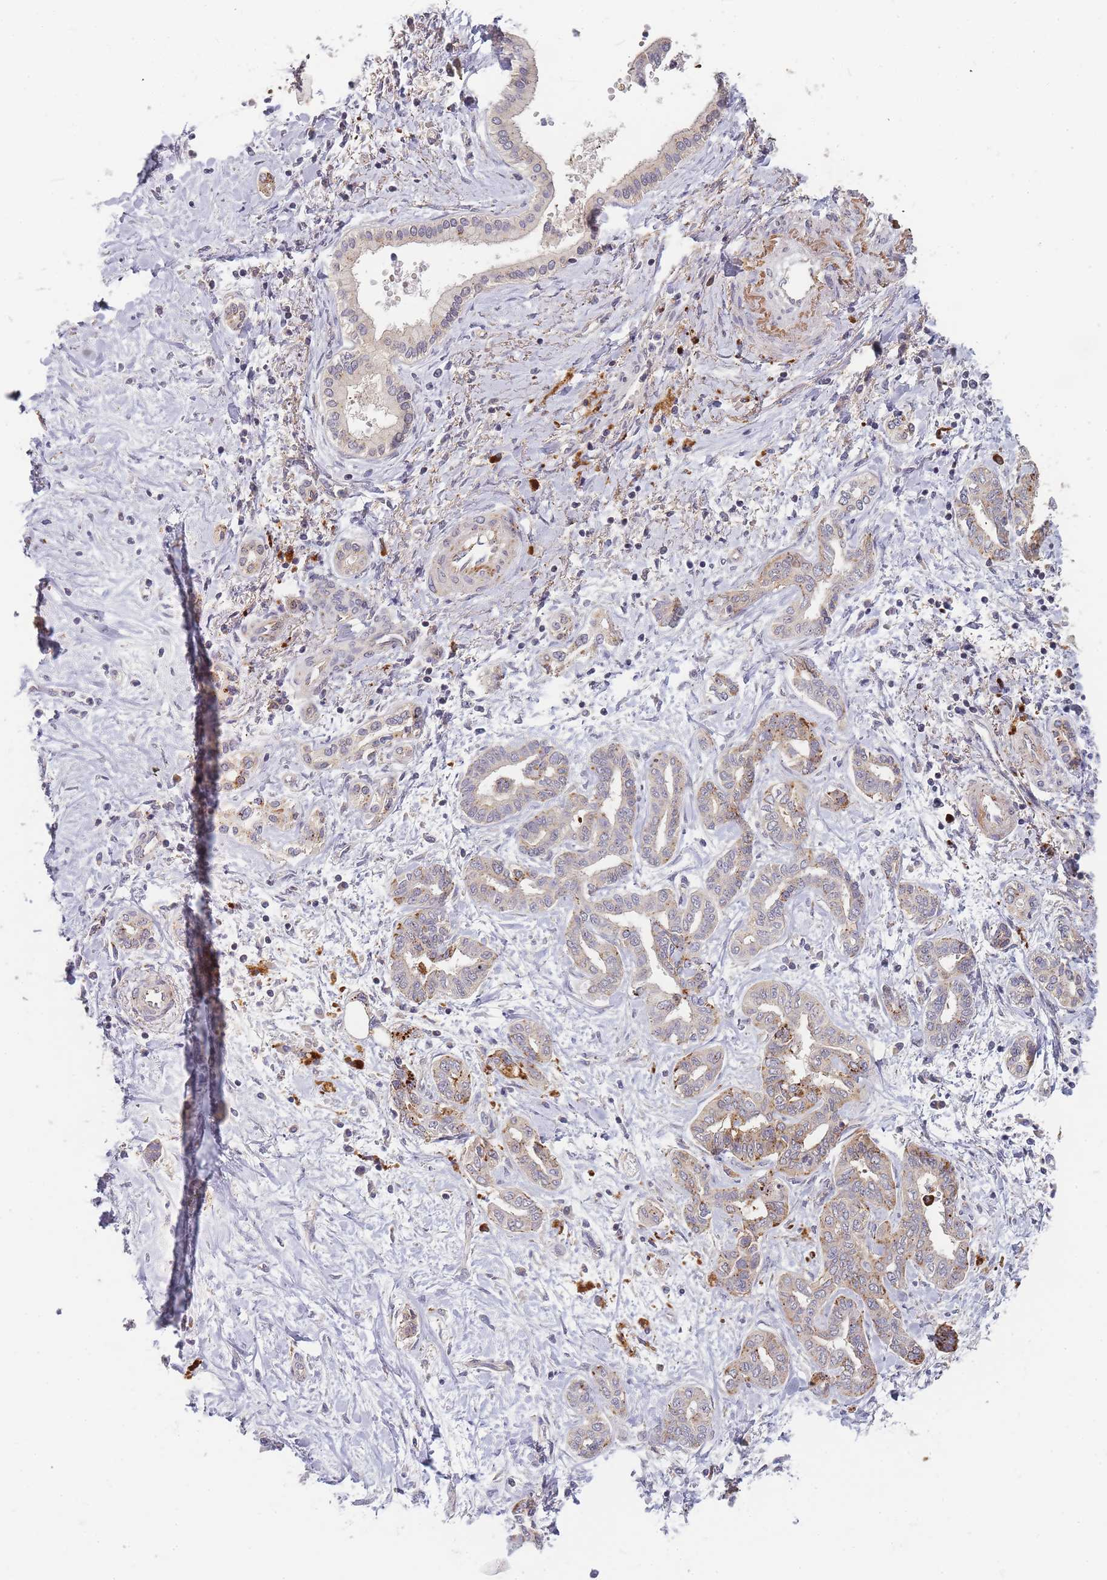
{"staining": {"intensity": "moderate", "quantity": "<25%", "location": "cytoplasmic/membranous"}, "tissue": "liver cancer", "cell_type": "Tumor cells", "image_type": "cancer", "snomed": [{"axis": "morphology", "description": "Cholangiocarcinoma"}, {"axis": "topography", "description": "Liver"}], "caption": "DAB immunohistochemical staining of human liver cancer reveals moderate cytoplasmic/membranous protein staining in approximately <25% of tumor cells. The staining was performed using DAB, with brown indicating positive protein expression. Nuclei are stained blue with hematoxylin.", "gene": "ATG5", "patient": {"sex": "female", "age": 77}}